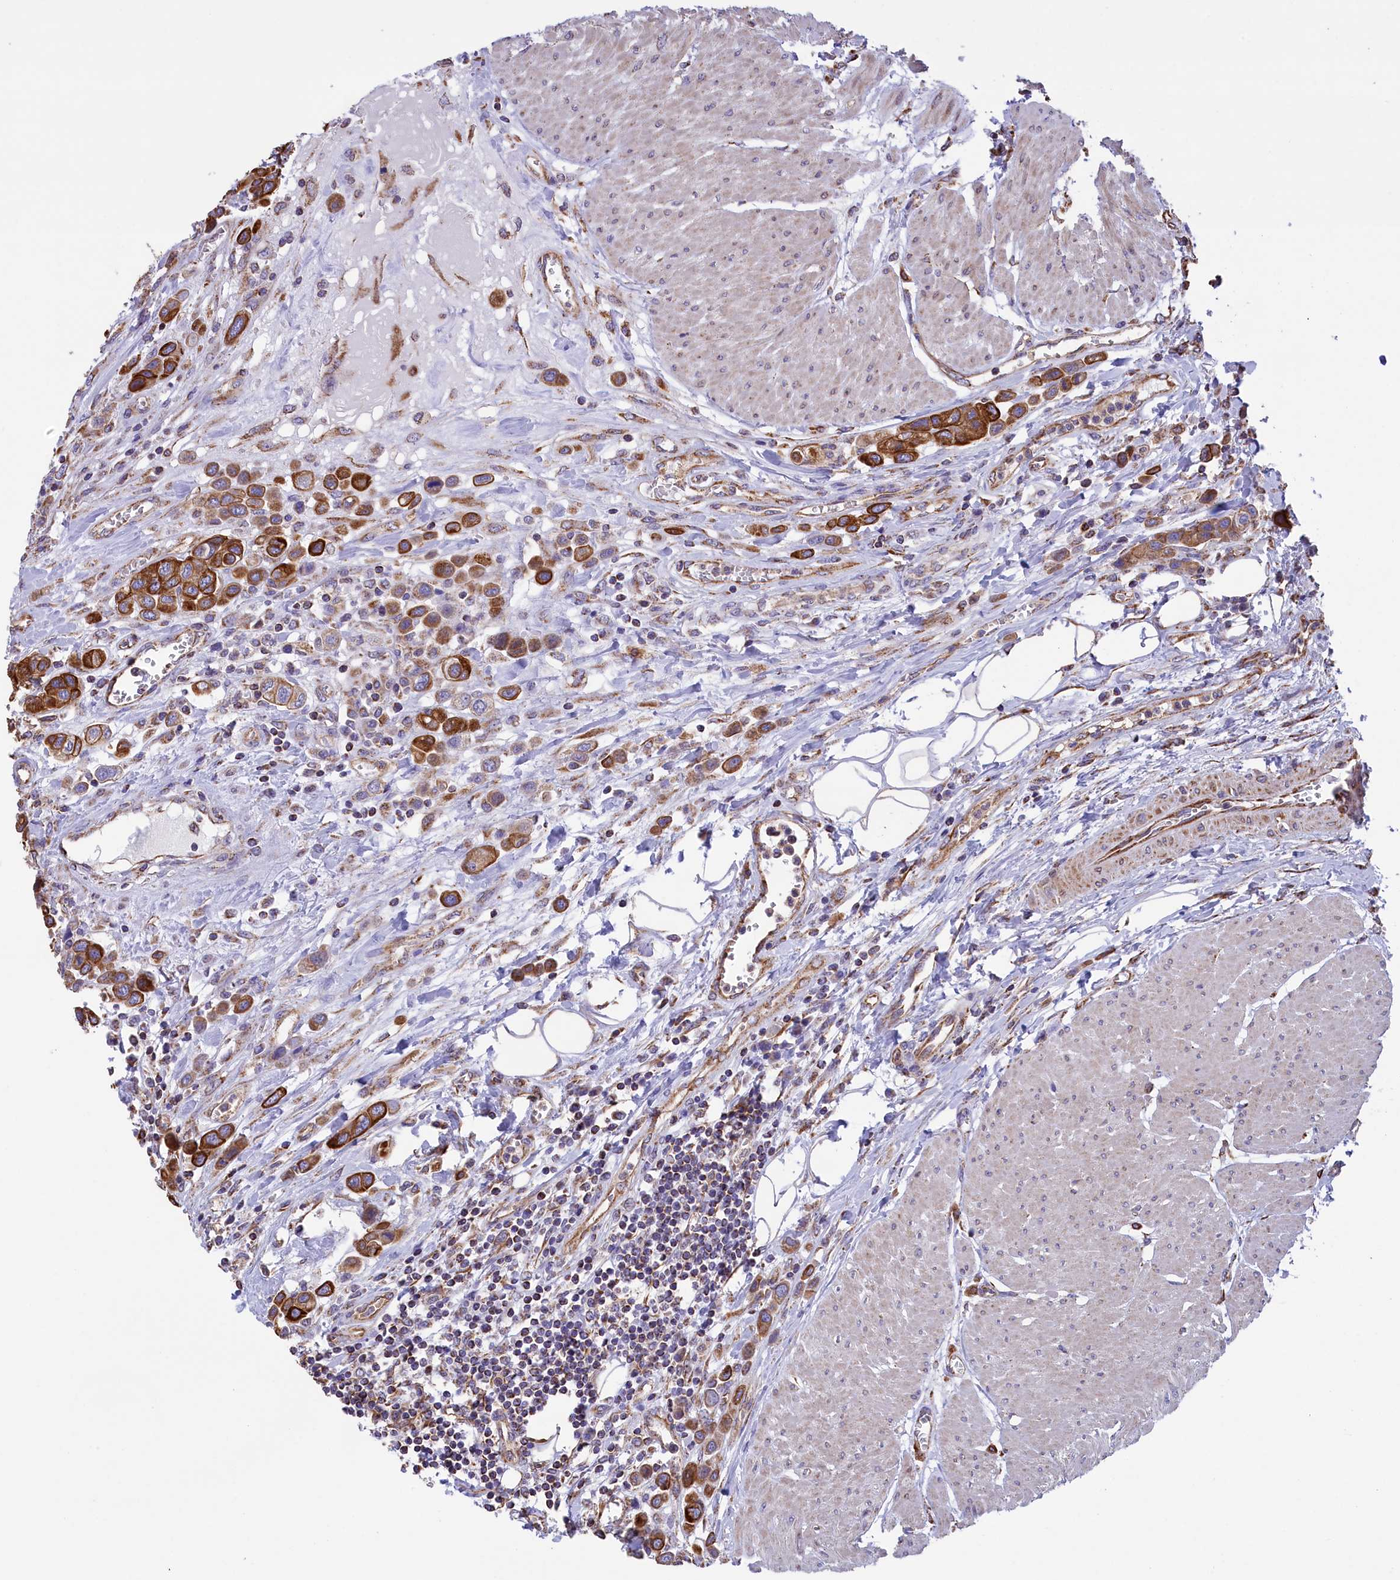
{"staining": {"intensity": "strong", "quantity": ">75%", "location": "cytoplasmic/membranous"}, "tissue": "urothelial cancer", "cell_type": "Tumor cells", "image_type": "cancer", "snomed": [{"axis": "morphology", "description": "Urothelial carcinoma, High grade"}, {"axis": "topography", "description": "Urinary bladder"}], "caption": "Strong cytoplasmic/membranous protein staining is identified in approximately >75% of tumor cells in urothelial cancer.", "gene": "GATB", "patient": {"sex": "male", "age": 50}}